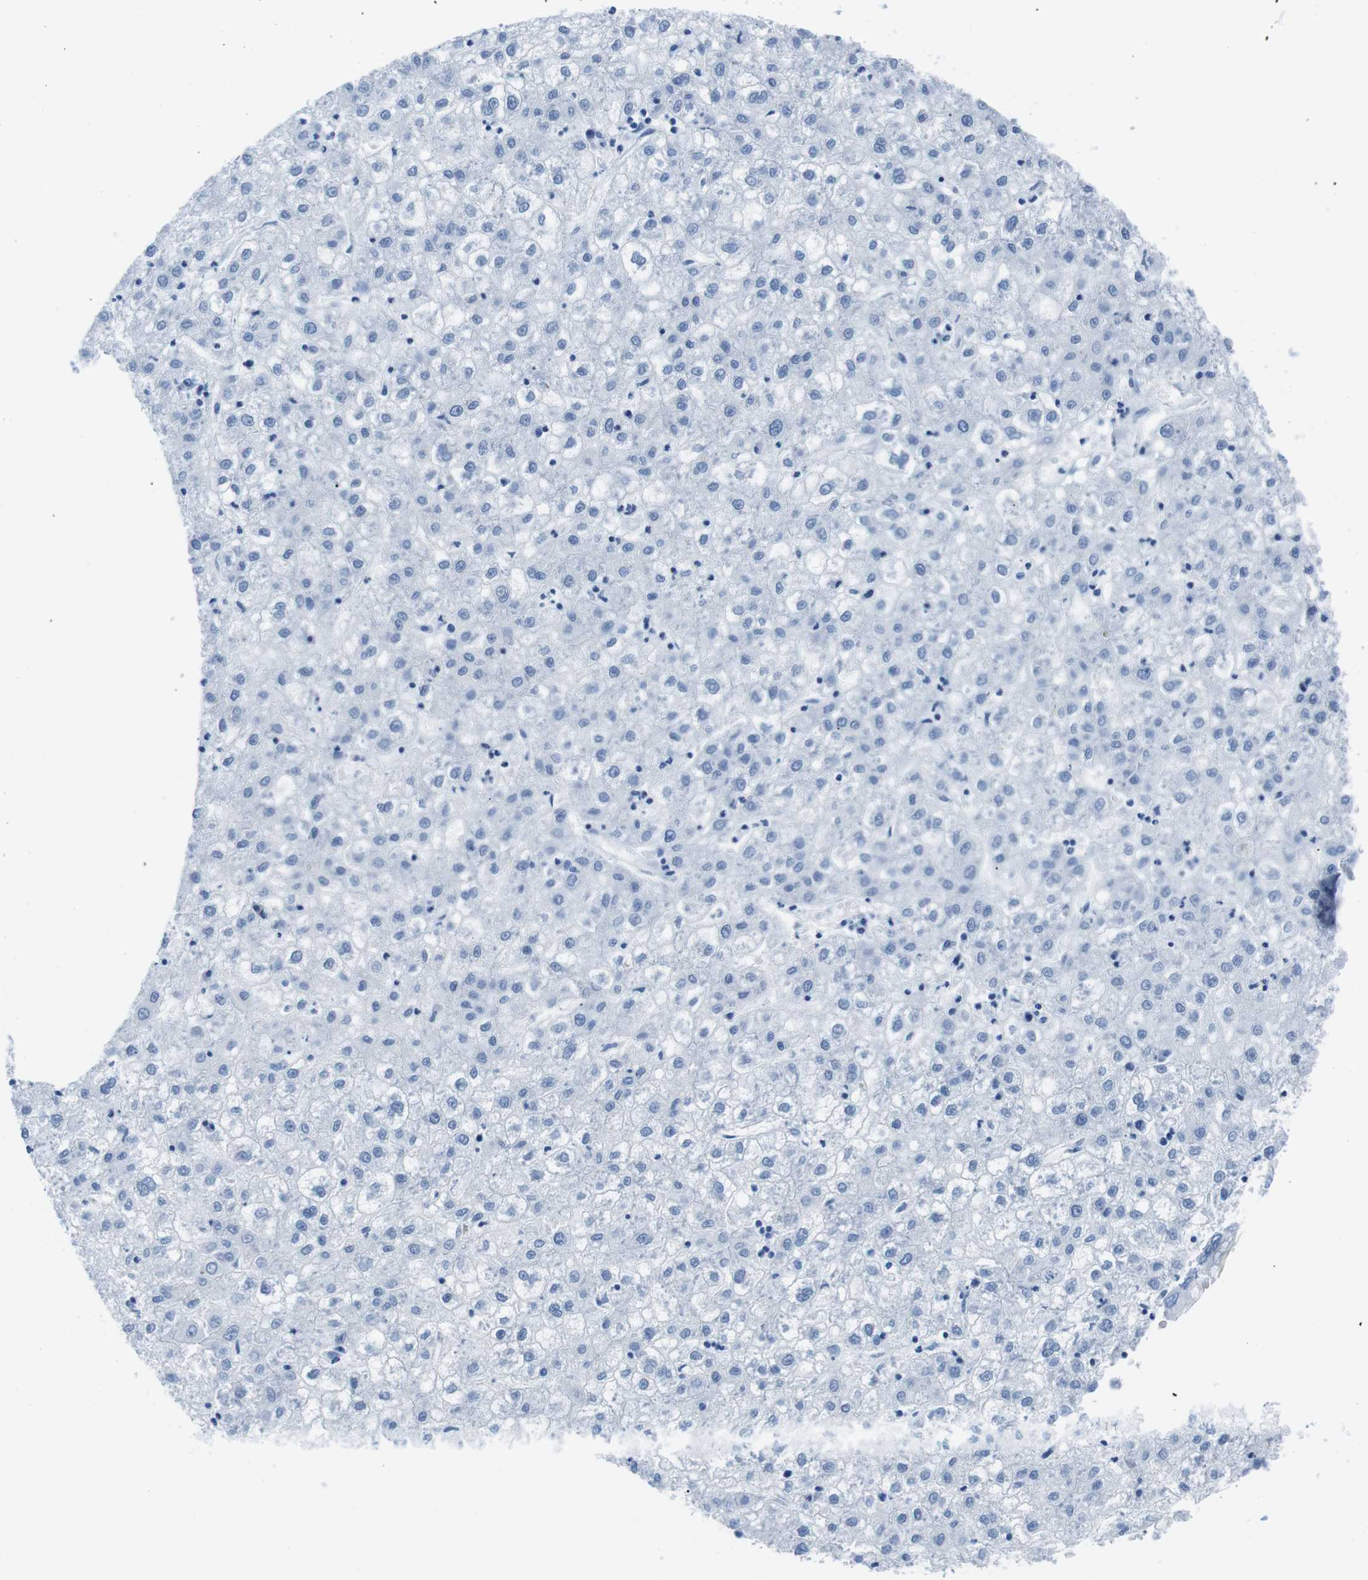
{"staining": {"intensity": "negative", "quantity": "none", "location": "none"}, "tissue": "liver cancer", "cell_type": "Tumor cells", "image_type": "cancer", "snomed": [{"axis": "morphology", "description": "Carcinoma, Hepatocellular, NOS"}, {"axis": "topography", "description": "Liver"}], "caption": "There is no significant positivity in tumor cells of hepatocellular carcinoma (liver). (Brightfield microscopy of DAB IHC at high magnification).", "gene": "MUC2", "patient": {"sex": "male", "age": 72}}